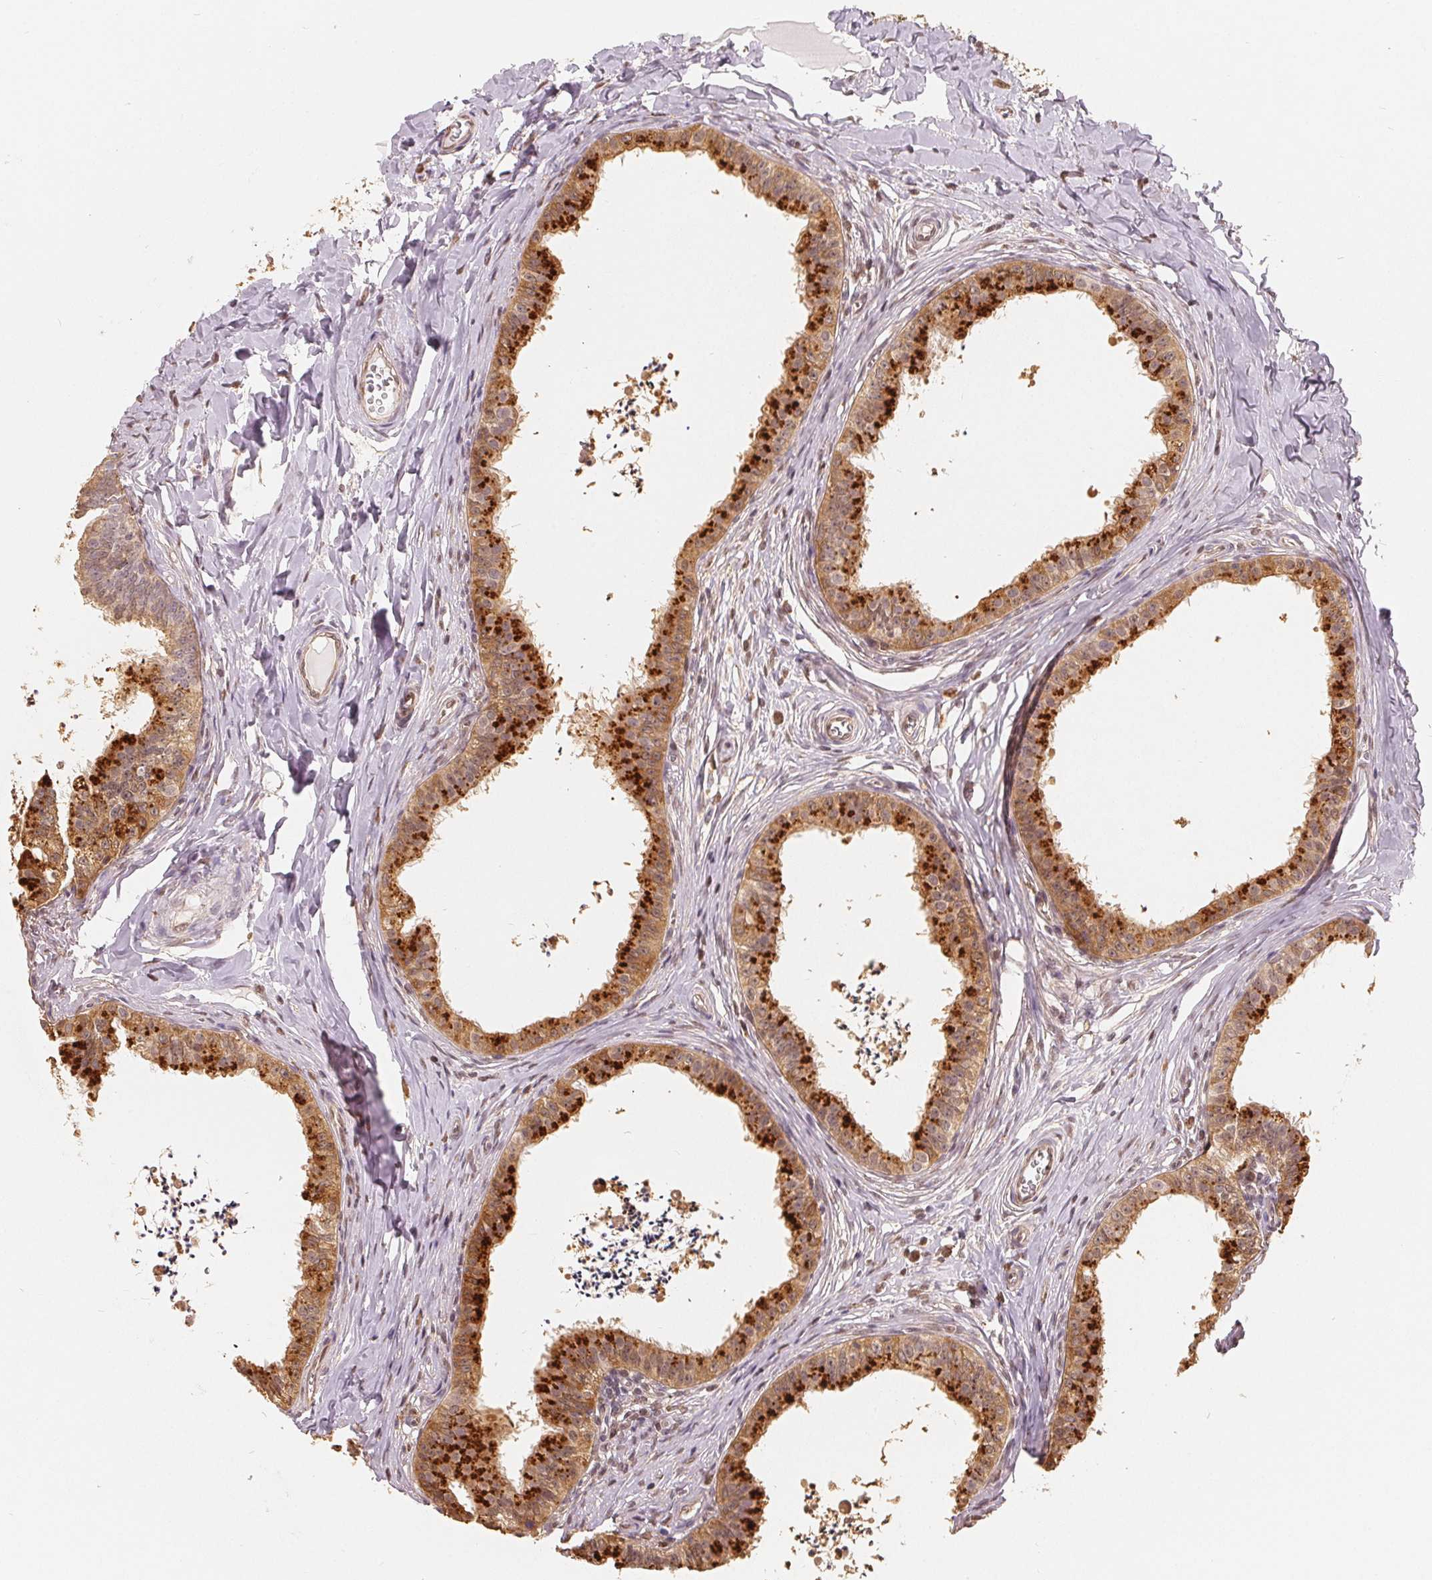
{"staining": {"intensity": "strong", "quantity": "25%-75%", "location": "cytoplasmic/membranous"}, "tissue": "epididymis", "cell_type": "Glandular cells", "image_type": "normal", "snomed": [{"axis": "morphology", "description": "Normal tissue, NOS"}, {"axis": "topography", "description": "Epididymis"}], "caption": "Immunohistochemical staining of normal human epididymis displays strong cytoplasmic/membranous protein staining in approximately 25%-75% of glandular cells.", "gene": "GUSB", "patient": {"sex": "male", "age": 24}}